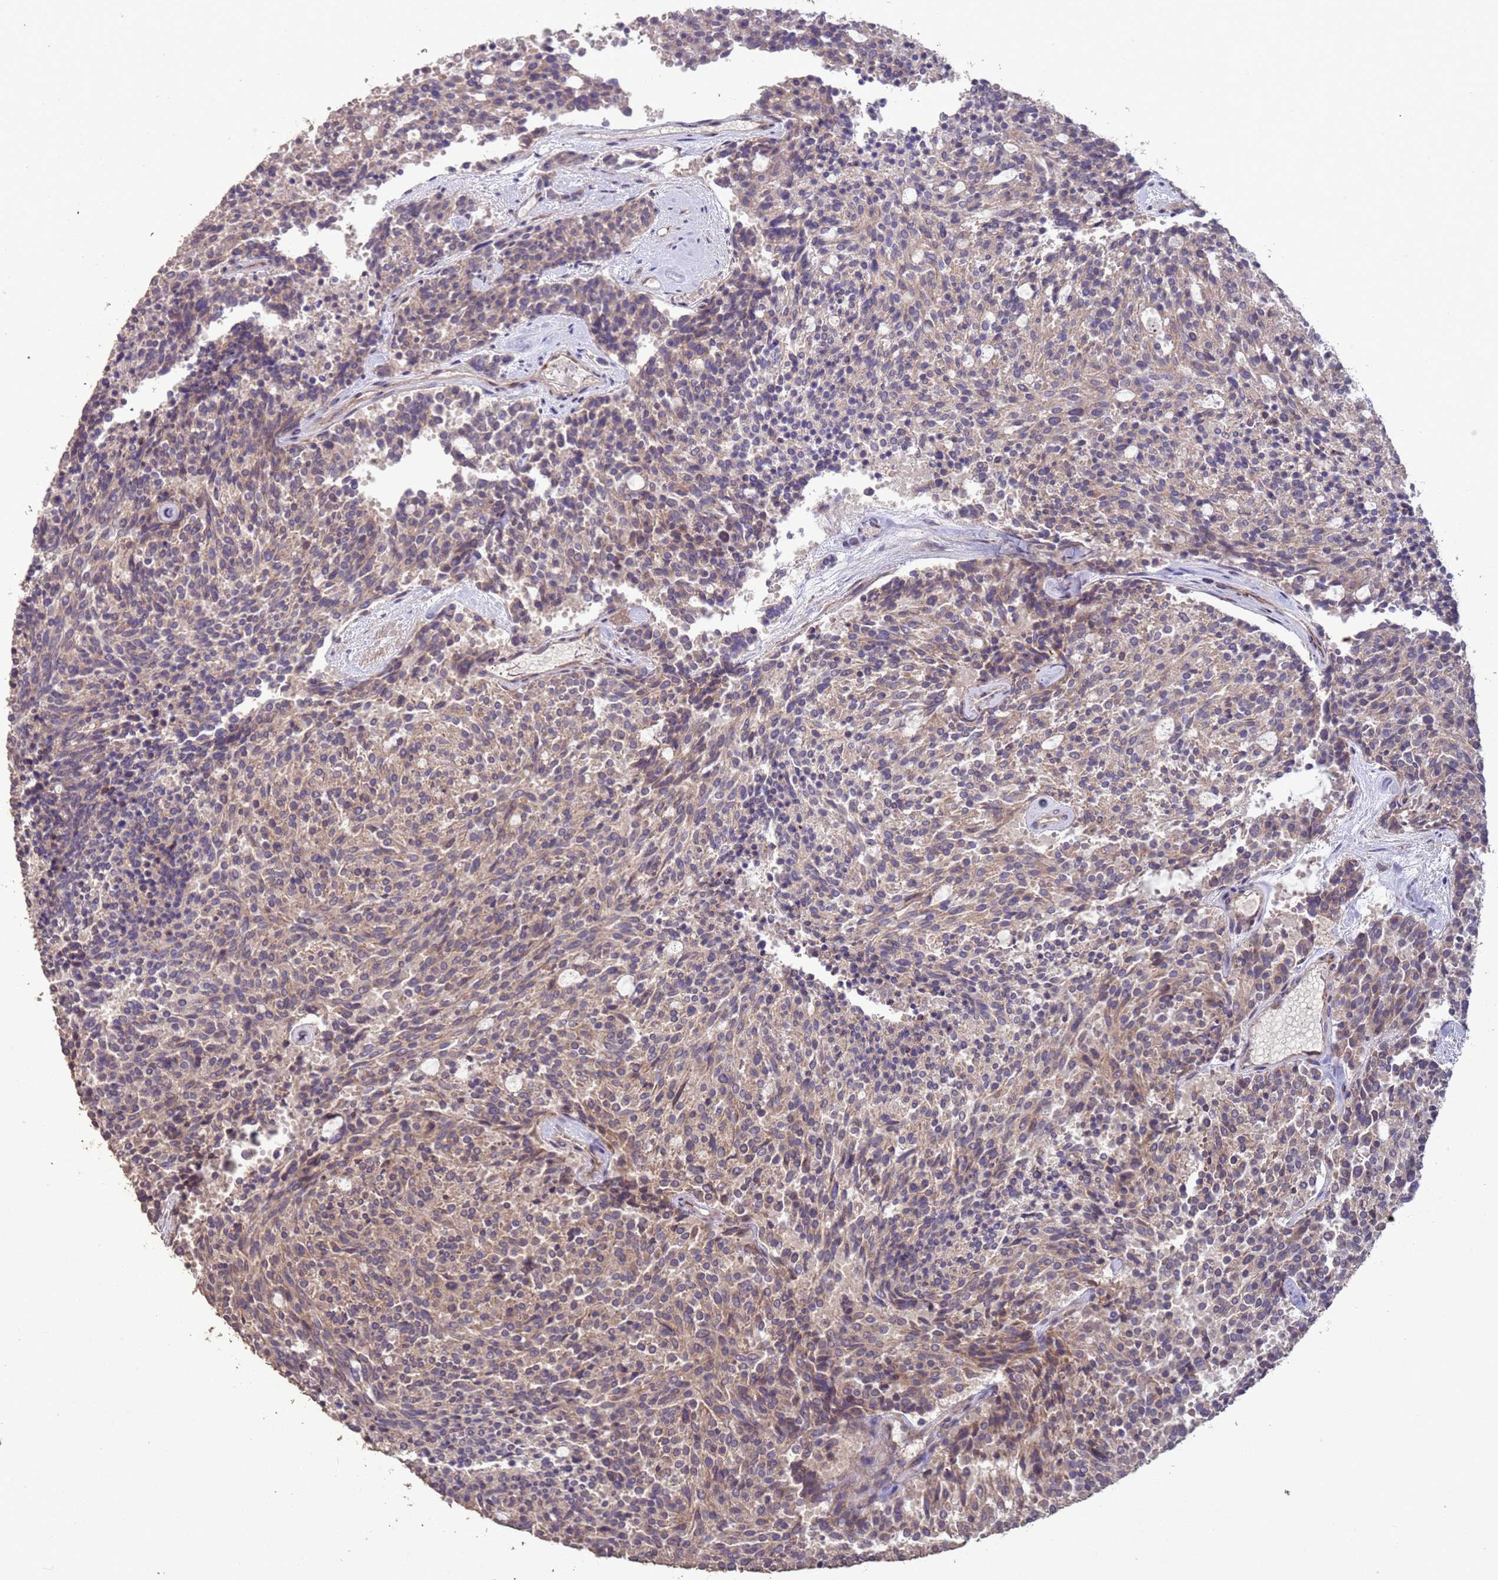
{"staining": {"intensity": "weak", "quantity": "25%-75%", "location": "cytoplasmic/membranous"}, "tissue": "carcinoid", "cell_type": "Tumor cells", "image_type": "cancer", "snomed": [{"axis": "morphology", "description": "Carcinoid, malignant, NOS"}, {"axis": "topography", "description": "Pancreas"}], "caption": "Carcinoid was stained to show a protein in brown. There is low levels of weak cytoplasmic/membranous staining in approximately 25%-75% of tumor cells. (DAB IHC with brightfield microscopy, high magnification).", "gene": "SLC9B2", "patient": {"sex": "female", "age": 54}}